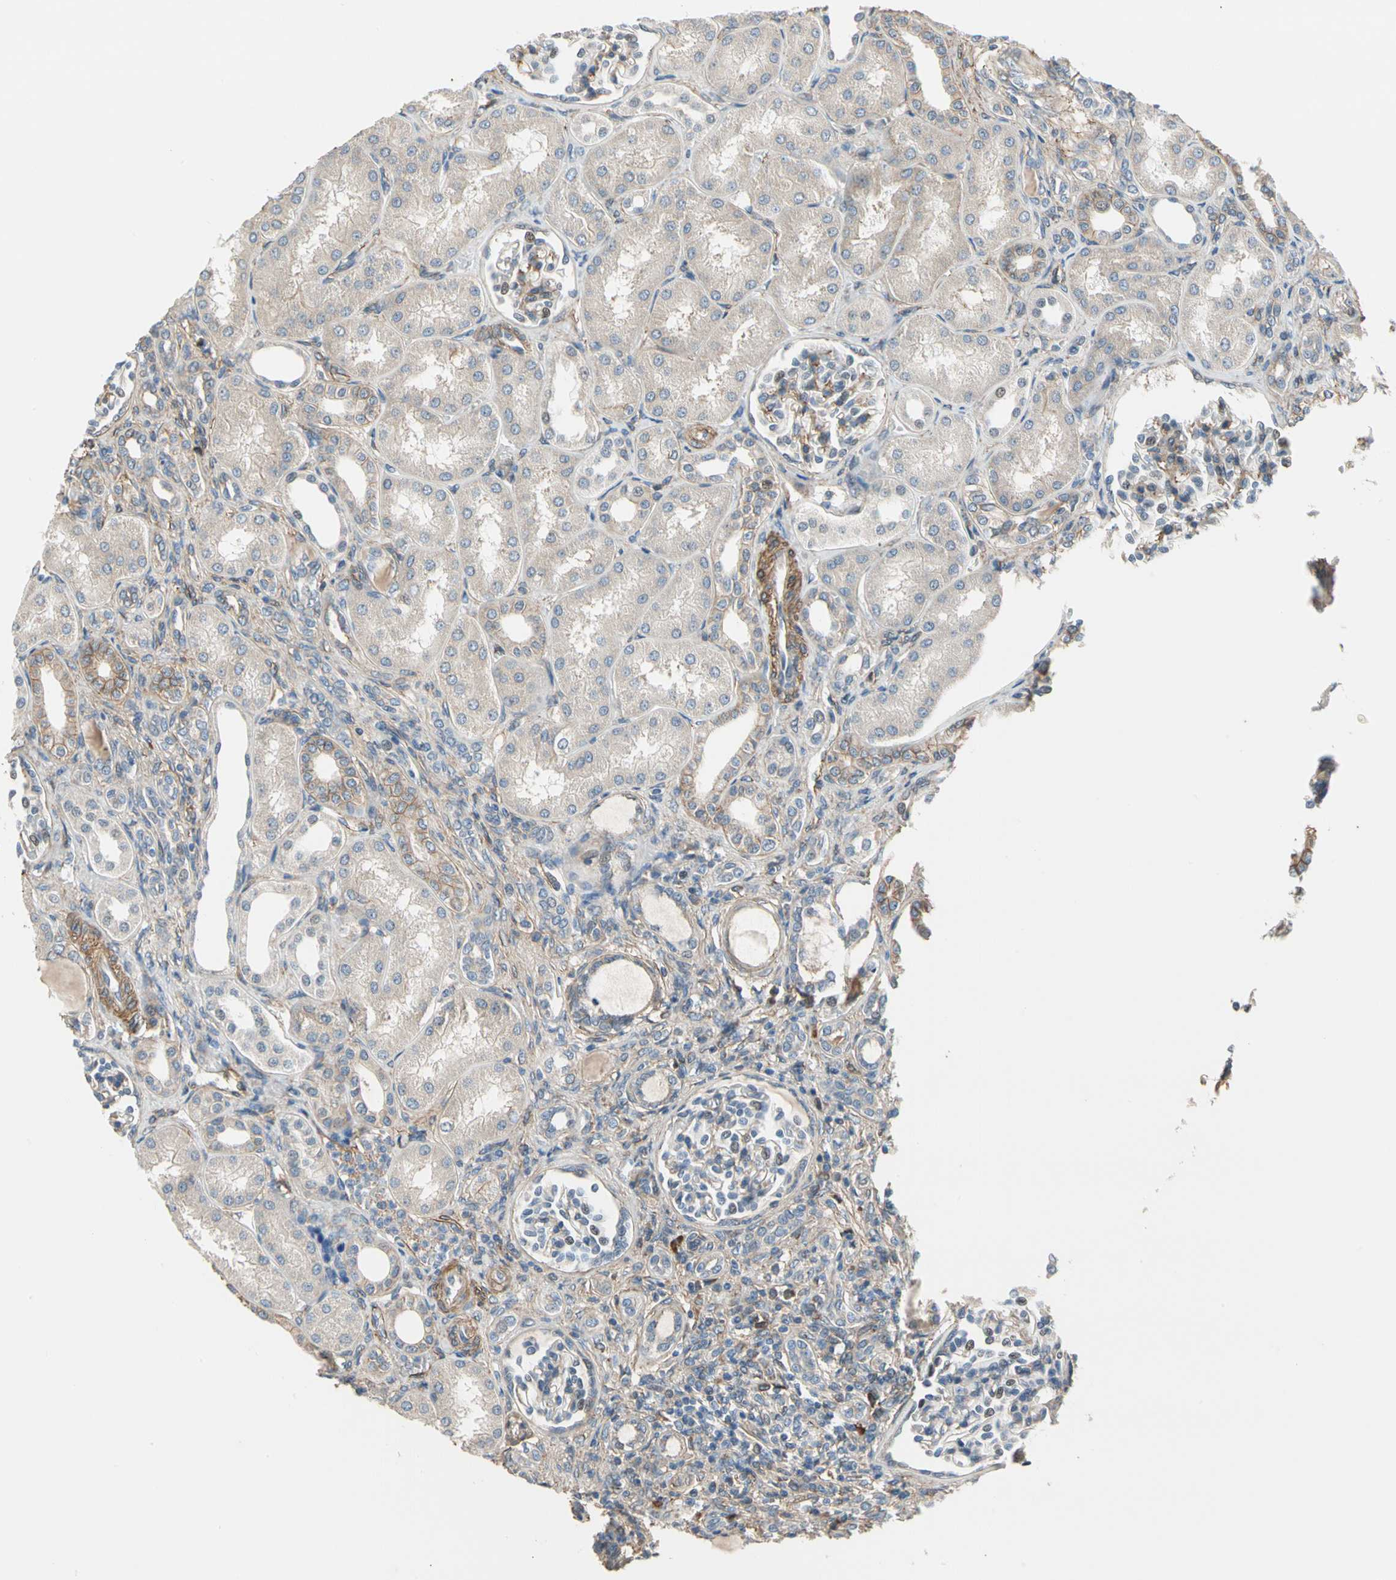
{"staining": {"intensity": "moderate", "quantity": "25%-75%", "location": "cytoplasmic/membranous"}, "tissue": "kidney", "cell_type": "Cells in glomeruli", "image_type": "normal", "snomed": [{"axis": "morphology", "description": "Normal tissue, NOS"}, {"axis": "topography", "description": "Kidney"}], "caption": "Moderate cytoplasmic/membranous protein expression is seen in about 25%-75% of cells in glomeruli in kidney.", "gene": "LIMK2", "patient": {"sex": "male", "age": 7}}